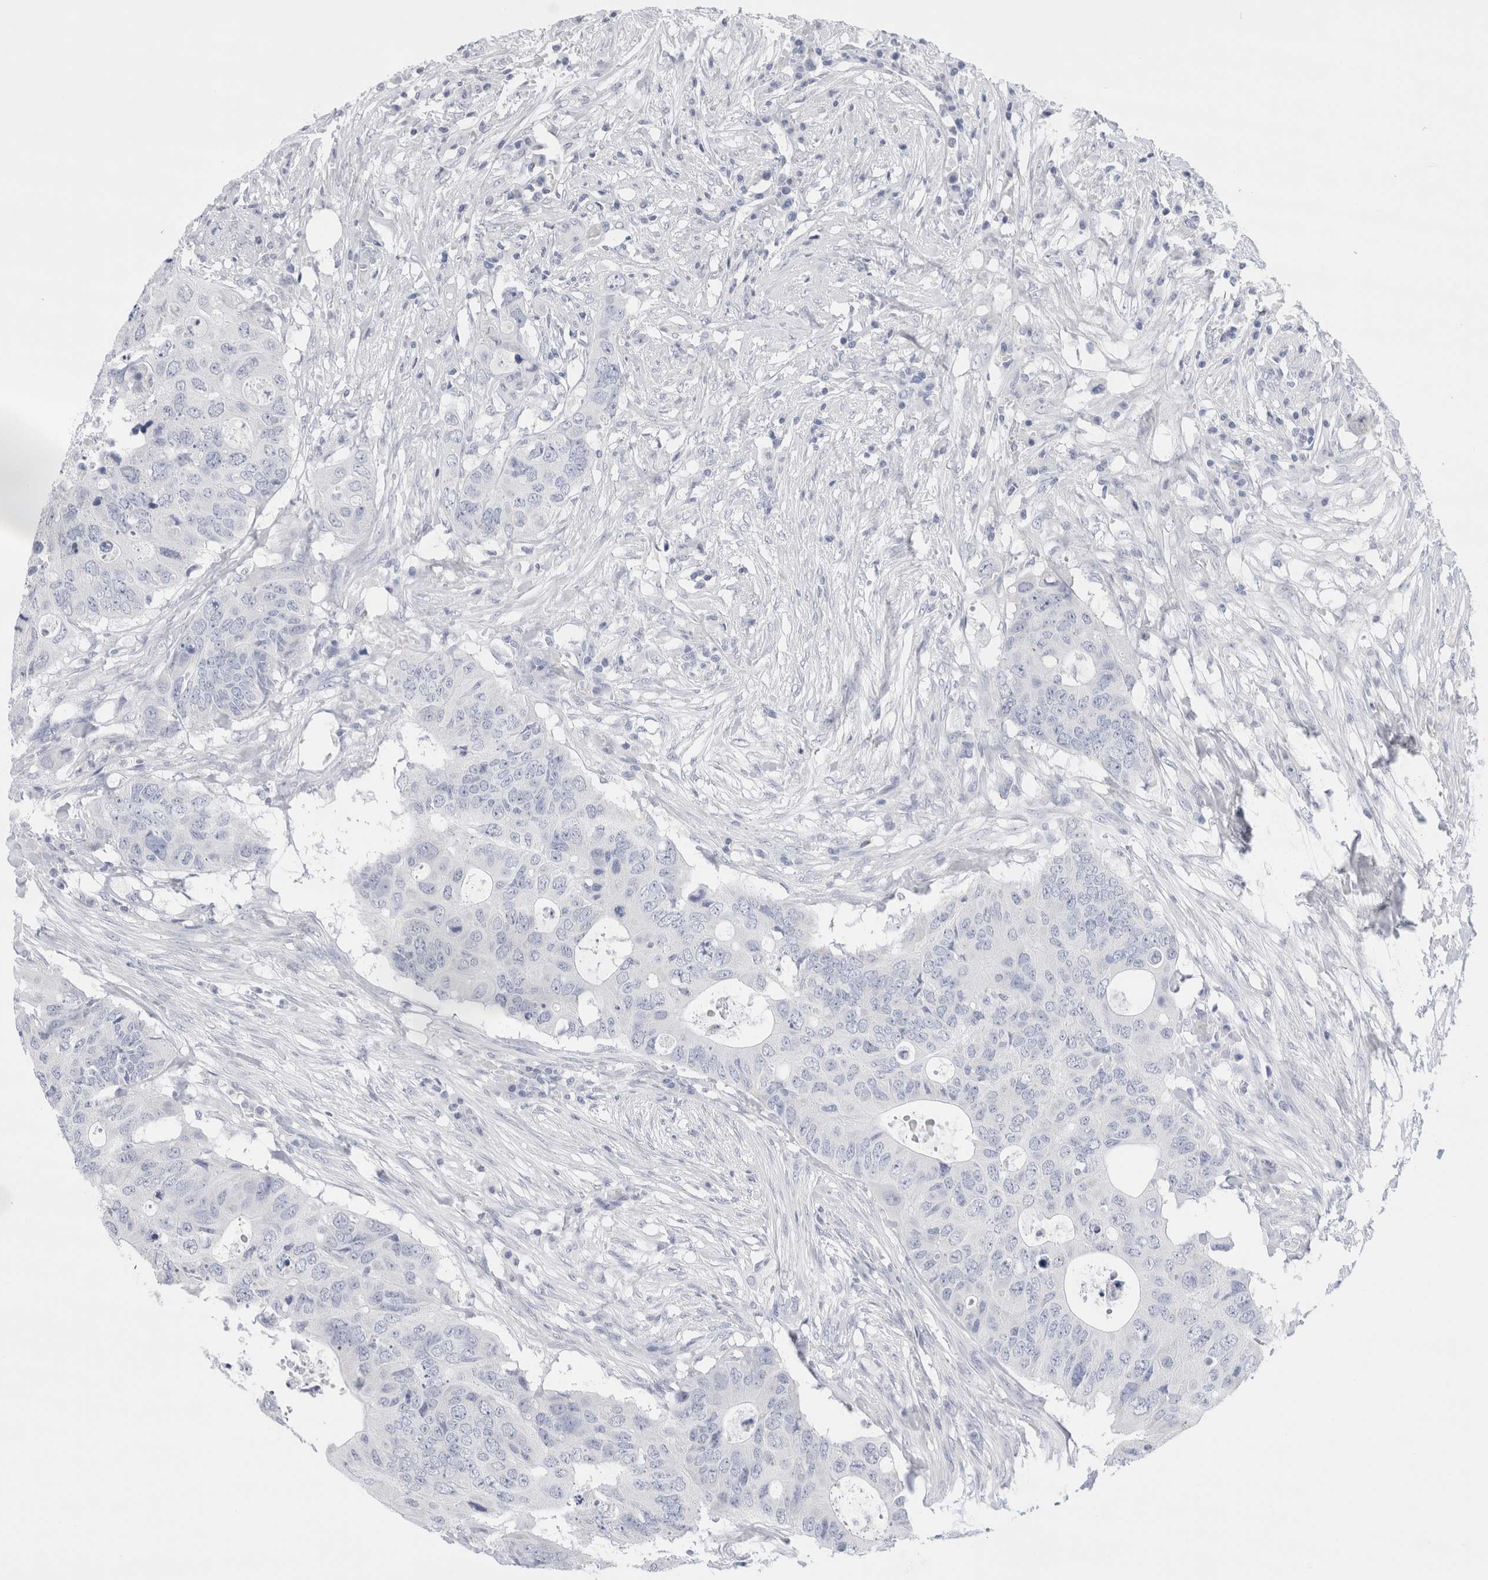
{"staining": {"intensity": "negative", "quantity": "none", "location": "none"}, "tissue": "colorectal cancer", "cell_type": "Tumor cells", "image_type": "cancer", "snomed": [{"axis": "morphology", "description": "Adenocarcinoma, NOS"}, {"axis": "topography", "description": "Colon"}], "caption": "Human colorectal cancer (adenocarcinoma) stained for a protein using IHC demonstrates no staining in tumor cells.", "gene": "ECHDC2", "patient": {"sex": "male", "age": 71}}